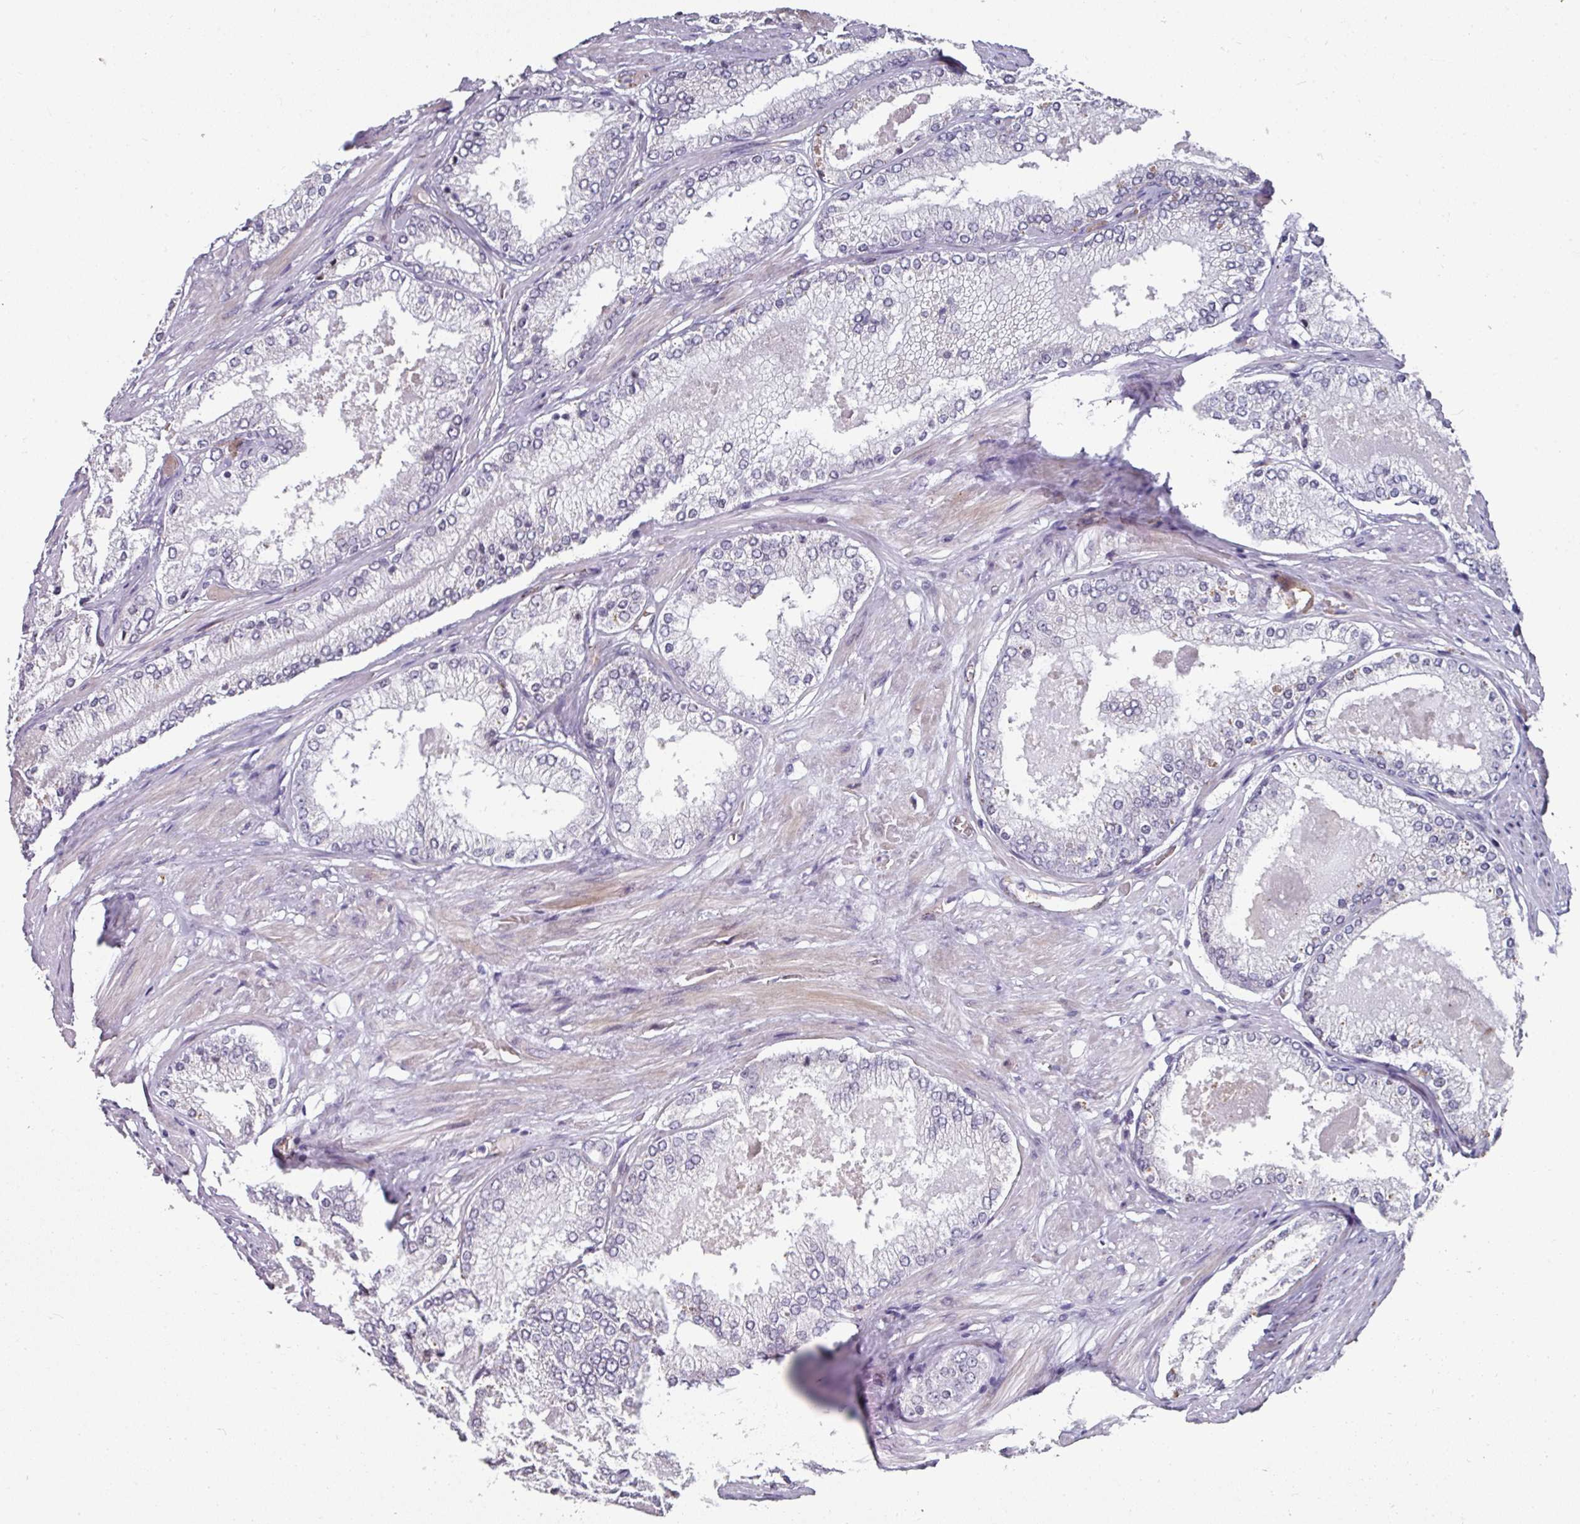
{"staining": {"intensity": "negative", "quantity": "none", "location": "none"}, "tissue": "prostate cancer", "cell_type": "Tumor cells", "image_type": "cancer", "snomed": [{"axis": "morphology", "description": "Adenocarcinoma, Low grade"}, {"axis": "topography", "description": "Prostate"}], "caption": "Immunohistochemistry (IHC) micrograph of neoplastic tissue: human prostate cancer (low-grade adenocarcinoma) stained with DAB (3,3'-diaminobenzidine) demonstrates no significant protein staining in tumor cells. (Brightfield microscopy of DAB (3,3'-diaminobenzidine) immunohistochemistry at high magnification).", "gene": "SIDT2", "patient": {"sex": "male", "age": 68}}